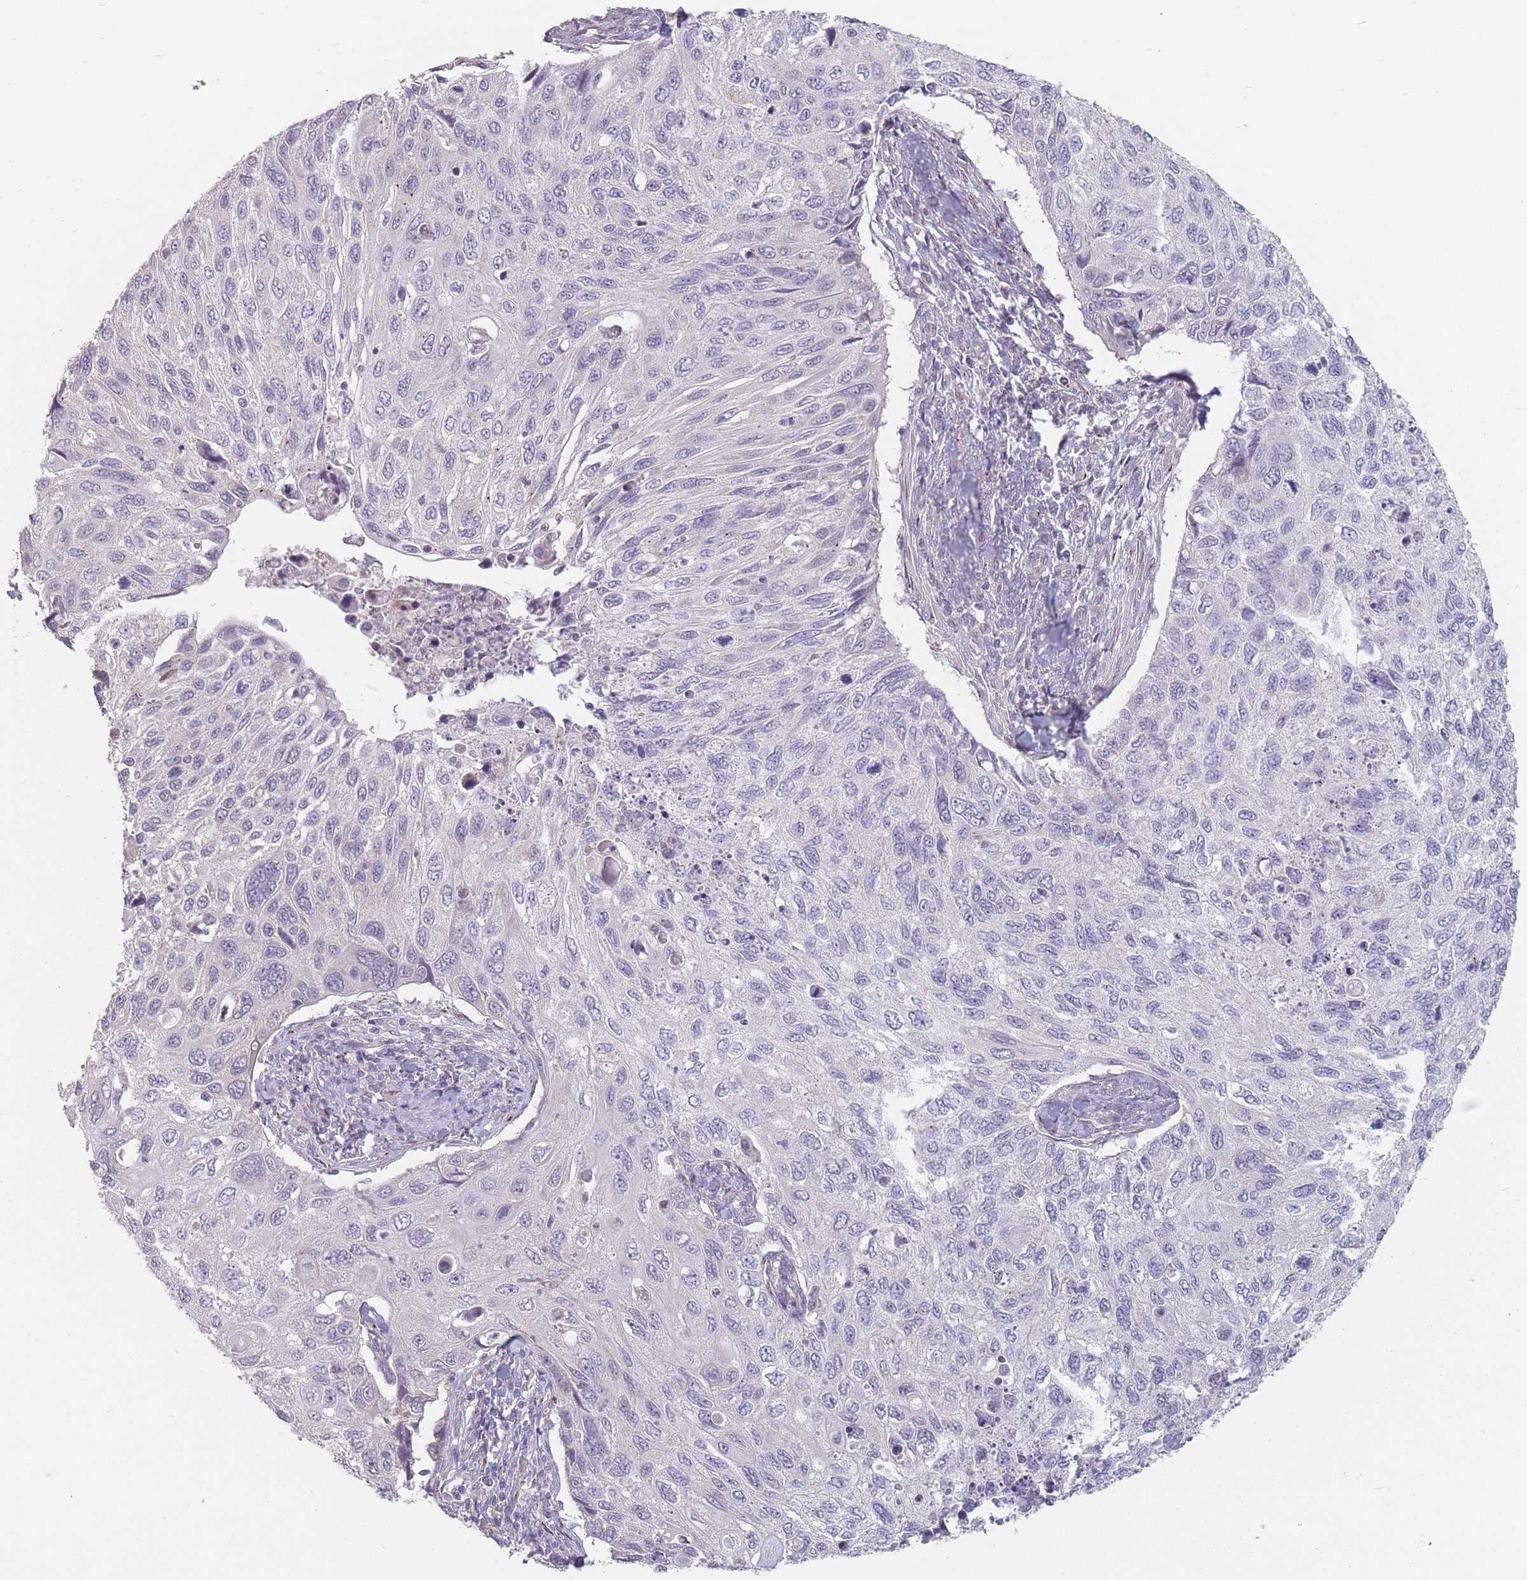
{"staining": {"intensity": "negative", "quantity": "none", "location": "none"}, "tissue": "cervical cancer", "cell_type": "Tumor cells", "image_type": "cancer", "snomed": [{"axis": "morphology", "description": "Squamous cell carcinoma, NOS"}, {"axis": "topography", "description": "Cervix"}], "caption": "This histopathology image is of cervical cancer (squamous cell carcinoma) stained with immunohistochemistry (IHC) to label a protein in brown with the nuclei are counter-stained blue. There is no staining in tumor cells.", "gene": "AKAIN1", "patient": {"sex": "female", "age": 70}}